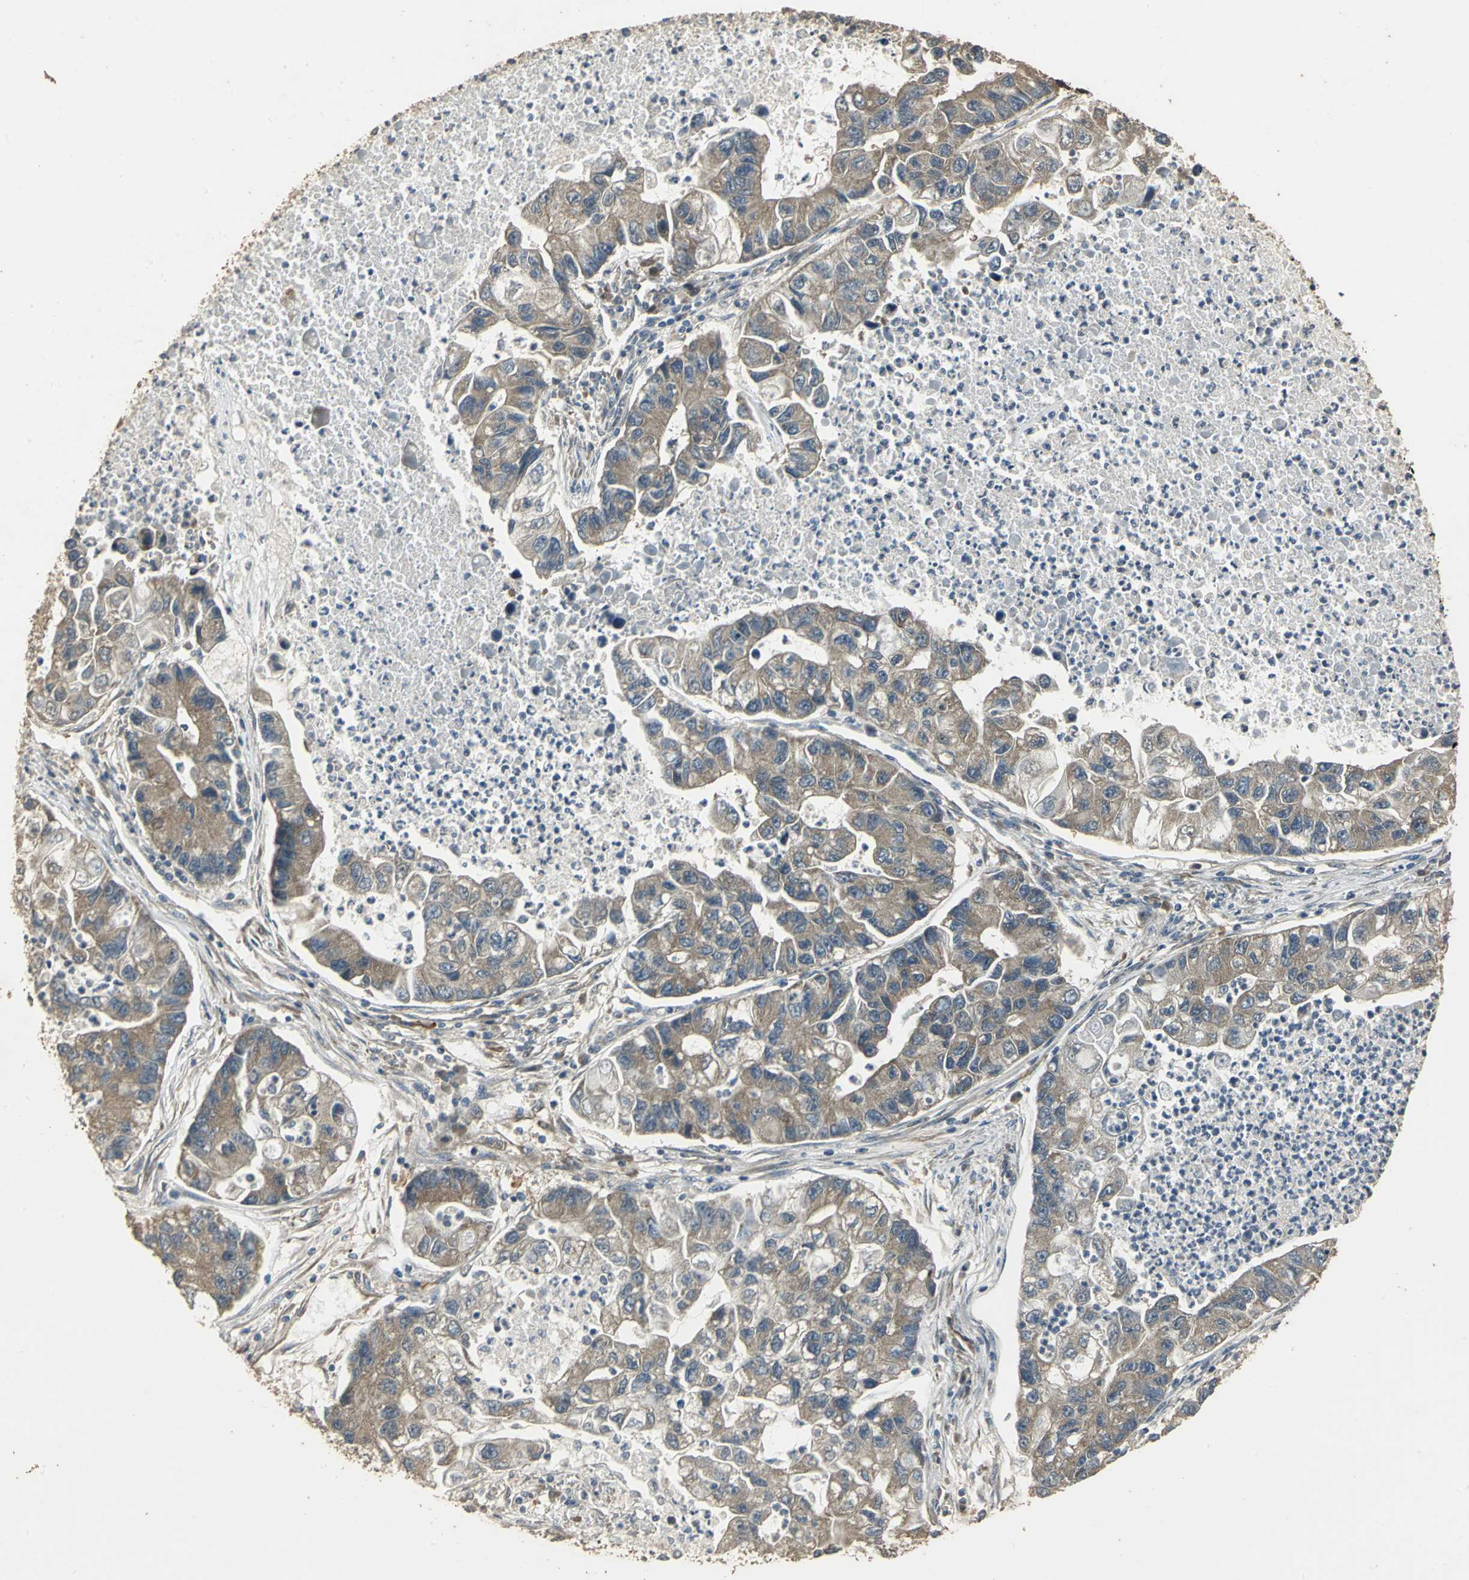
{"staining": {"intensity": "moderate", "quantity": ">75%", "location": "cytoplasmic/membranous"}, "tissue": "lung cancer", "cell_type": "Tumor cells", "image_type": "cancer", "snomed": [{"axis": "morphology", "description": "Adenocarcinoma, NOS"}, {"axis": "topography", "description": "Lung"}], "caption": "Immunohistochemistry of lung cancer displays medium levels of moderate cytoplasmic/membranous expression in approximately >75% of tumor cells.", "gene": "KANK1", "patient": {"sex": "female", "age": 51}}